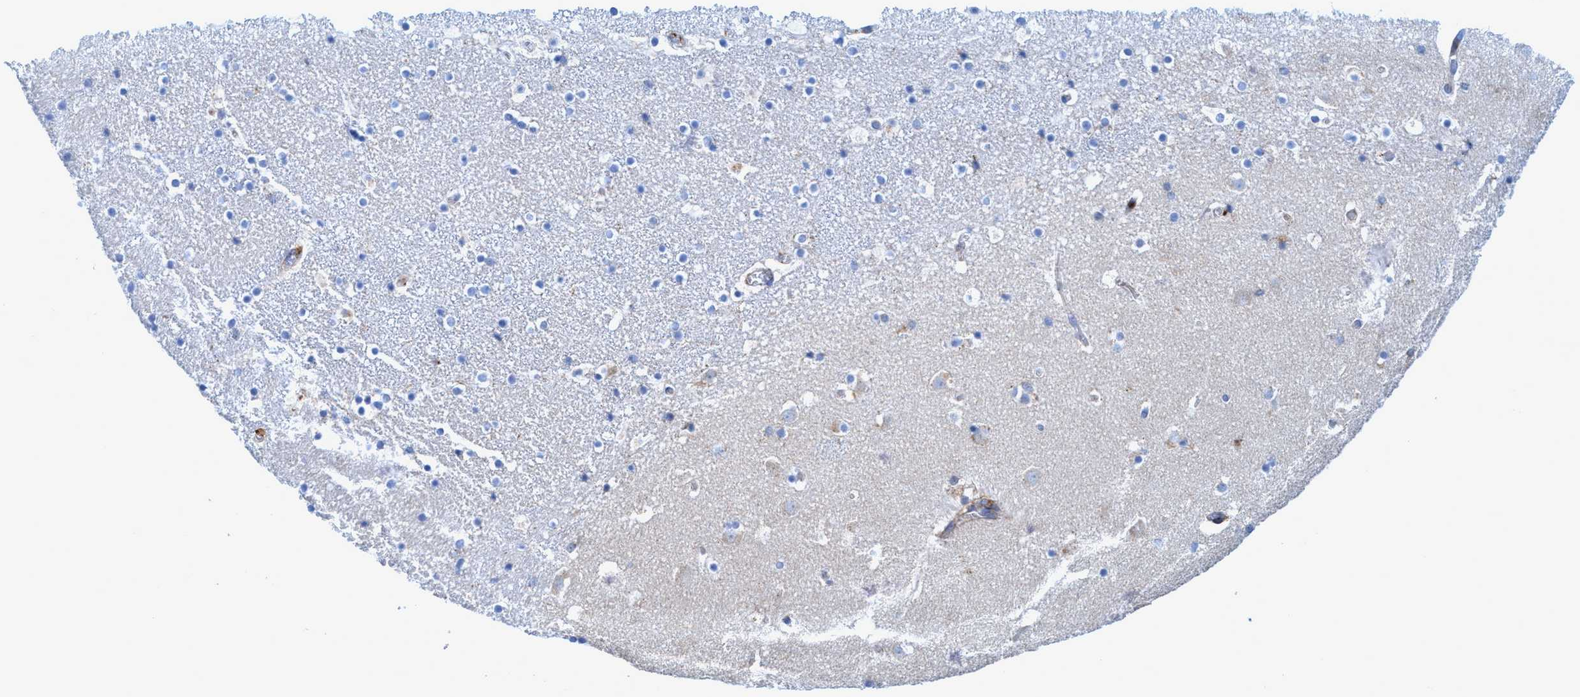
{"staining": {"intensity": "weak", "quantity": "<25%", "location": "cytoplasmic/membranous"}, "tissue": "caudate", "cell_type": "Glial cells", "image_type": "normal", "snomed": [{"axis": "morphology", "description": "Normal tissue, NOS"}, {"axis": "topography", "description": "Lateral ventricle wall"}], "caption": "The histopathology image shows no significant expression in glial cells of caudate. Brightfield microscopy of IHC stained with DAB (brown) and hematoxylin (blue), captured at high magnification.", "gene": "TRIM65", "patient": {"sex": "male", "age": 45}}